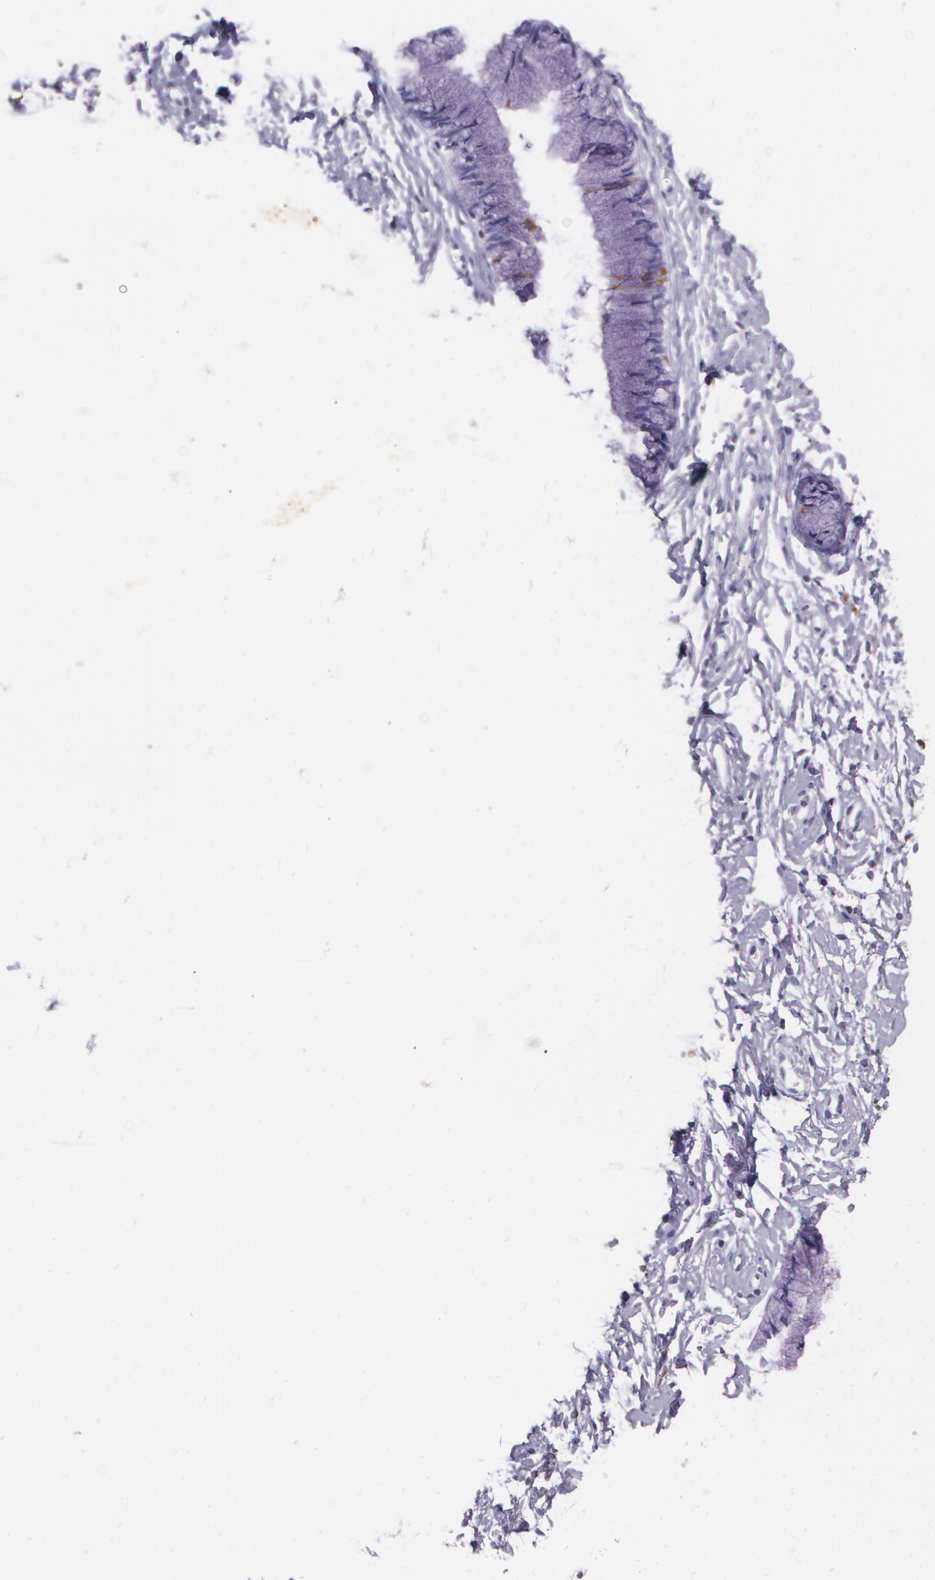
{"staining": {"intensity": "moderate", "quantity": "<25%", "location": "cytoplasmic/membranous"}, "tissue": "cervix", "cell_type": "Glandular cells", "image_type": "normal", "snomed": [{"axis": "morphology", "description": "Normal tissue, NOS"}, {"axis": "topography", "description": "Cervix"}], "caption": "Brown immunohistochemical staining in unremarkable human cervix exhibits moderate cytoplasmic/membranous staining in approximately <25% of glandular cells.", "gene": "RTN1", "patient": {"sex": "female", "age": 46}}